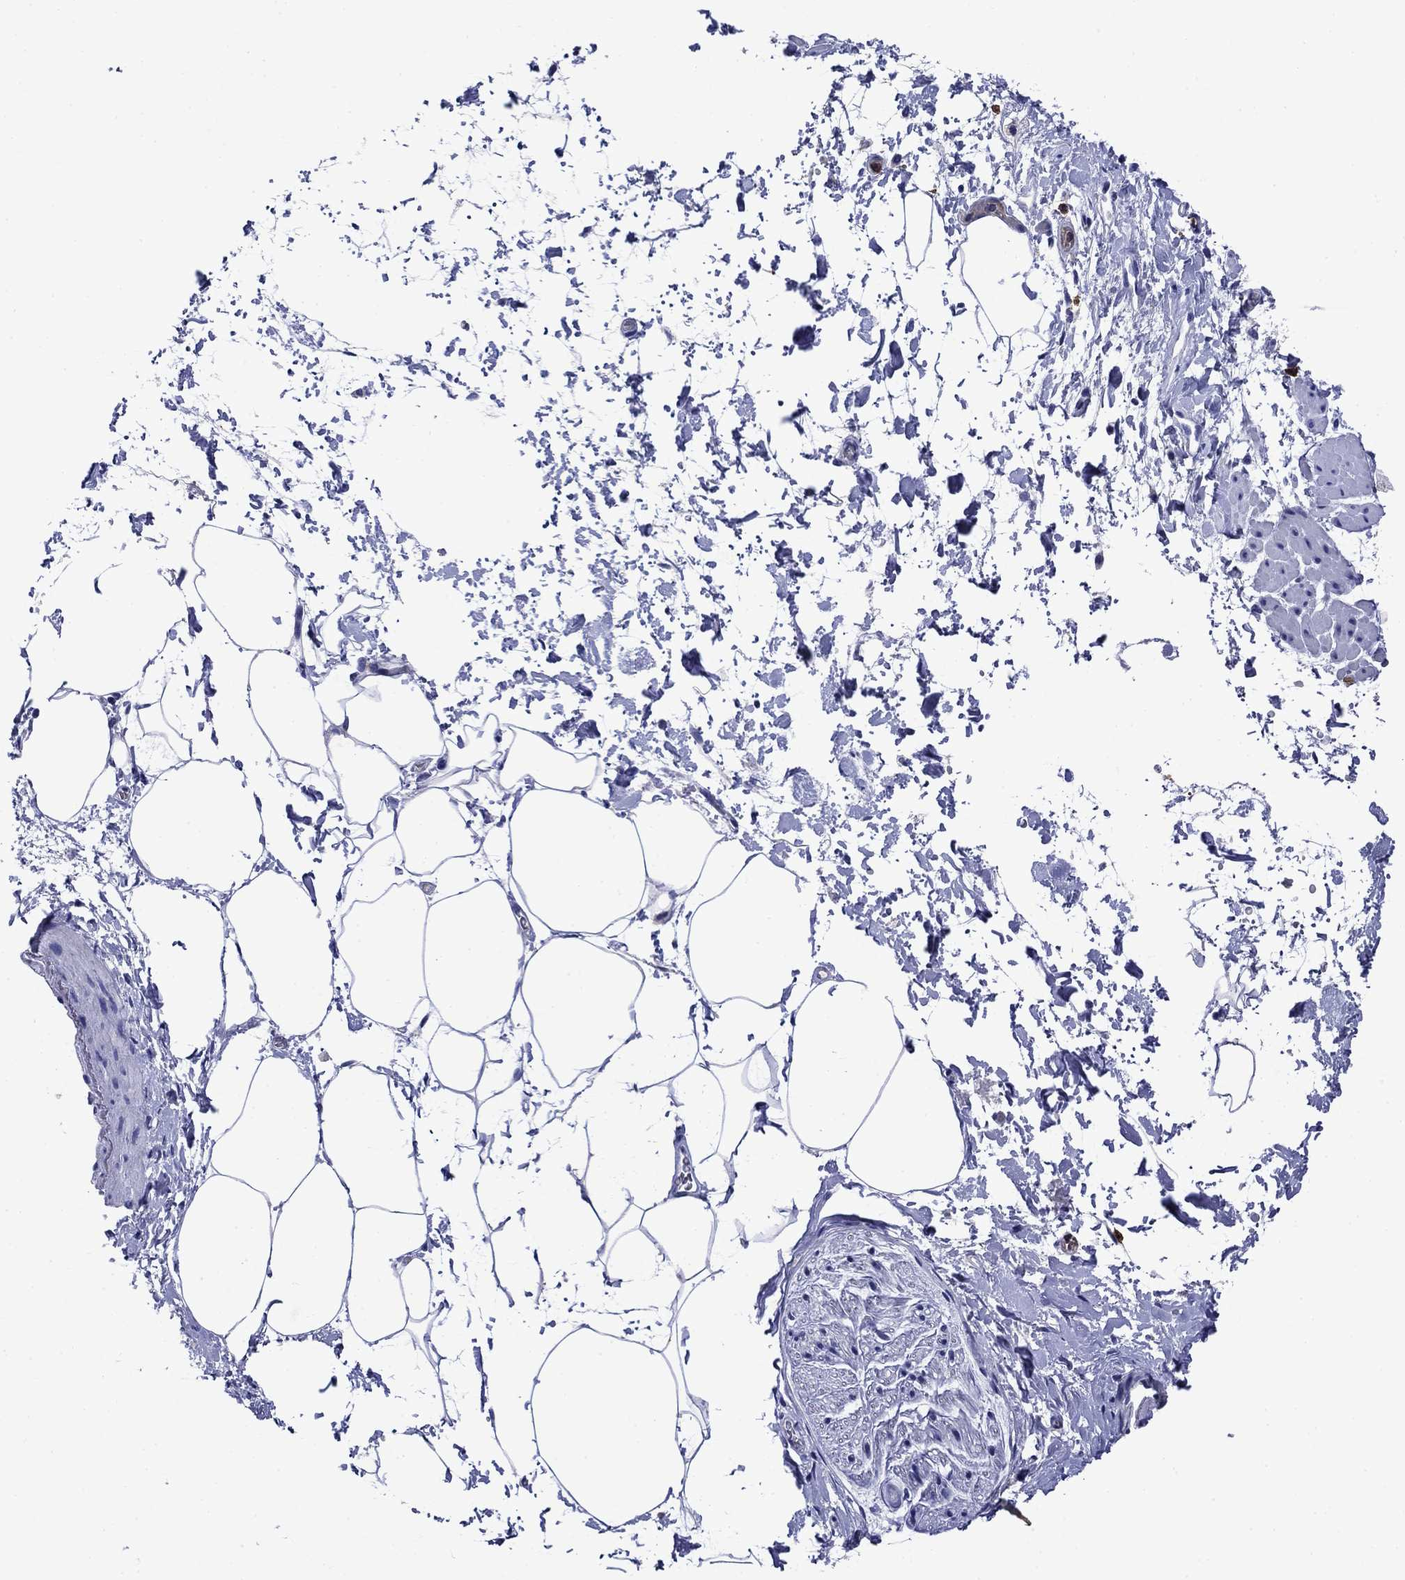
{"staining": {"intensity": "negative", "quantity": "none", "location": "none"}, "tissue": "adipose tissue", "cell_type": "Adipocytes", "image_type": "normal", "snomed": [{"axis": "morphology", "description": "Normal tissue, NOS"}, {"axis": "topography", "description": "Soft tissue"}, {"axis": "topography", "description": "Adipose tissue"}, {"axis": "topography", "description": "Vascular tissue"}, {"axis": "topography", "description": "Peripheral nerve tissue"}], "caption": "Immunohistochemical staining of normal human adipose tissue displays no significant positivity in adipocytes.", "gene": "TFR2", "patient": {"sex": "male", "age": 68}}